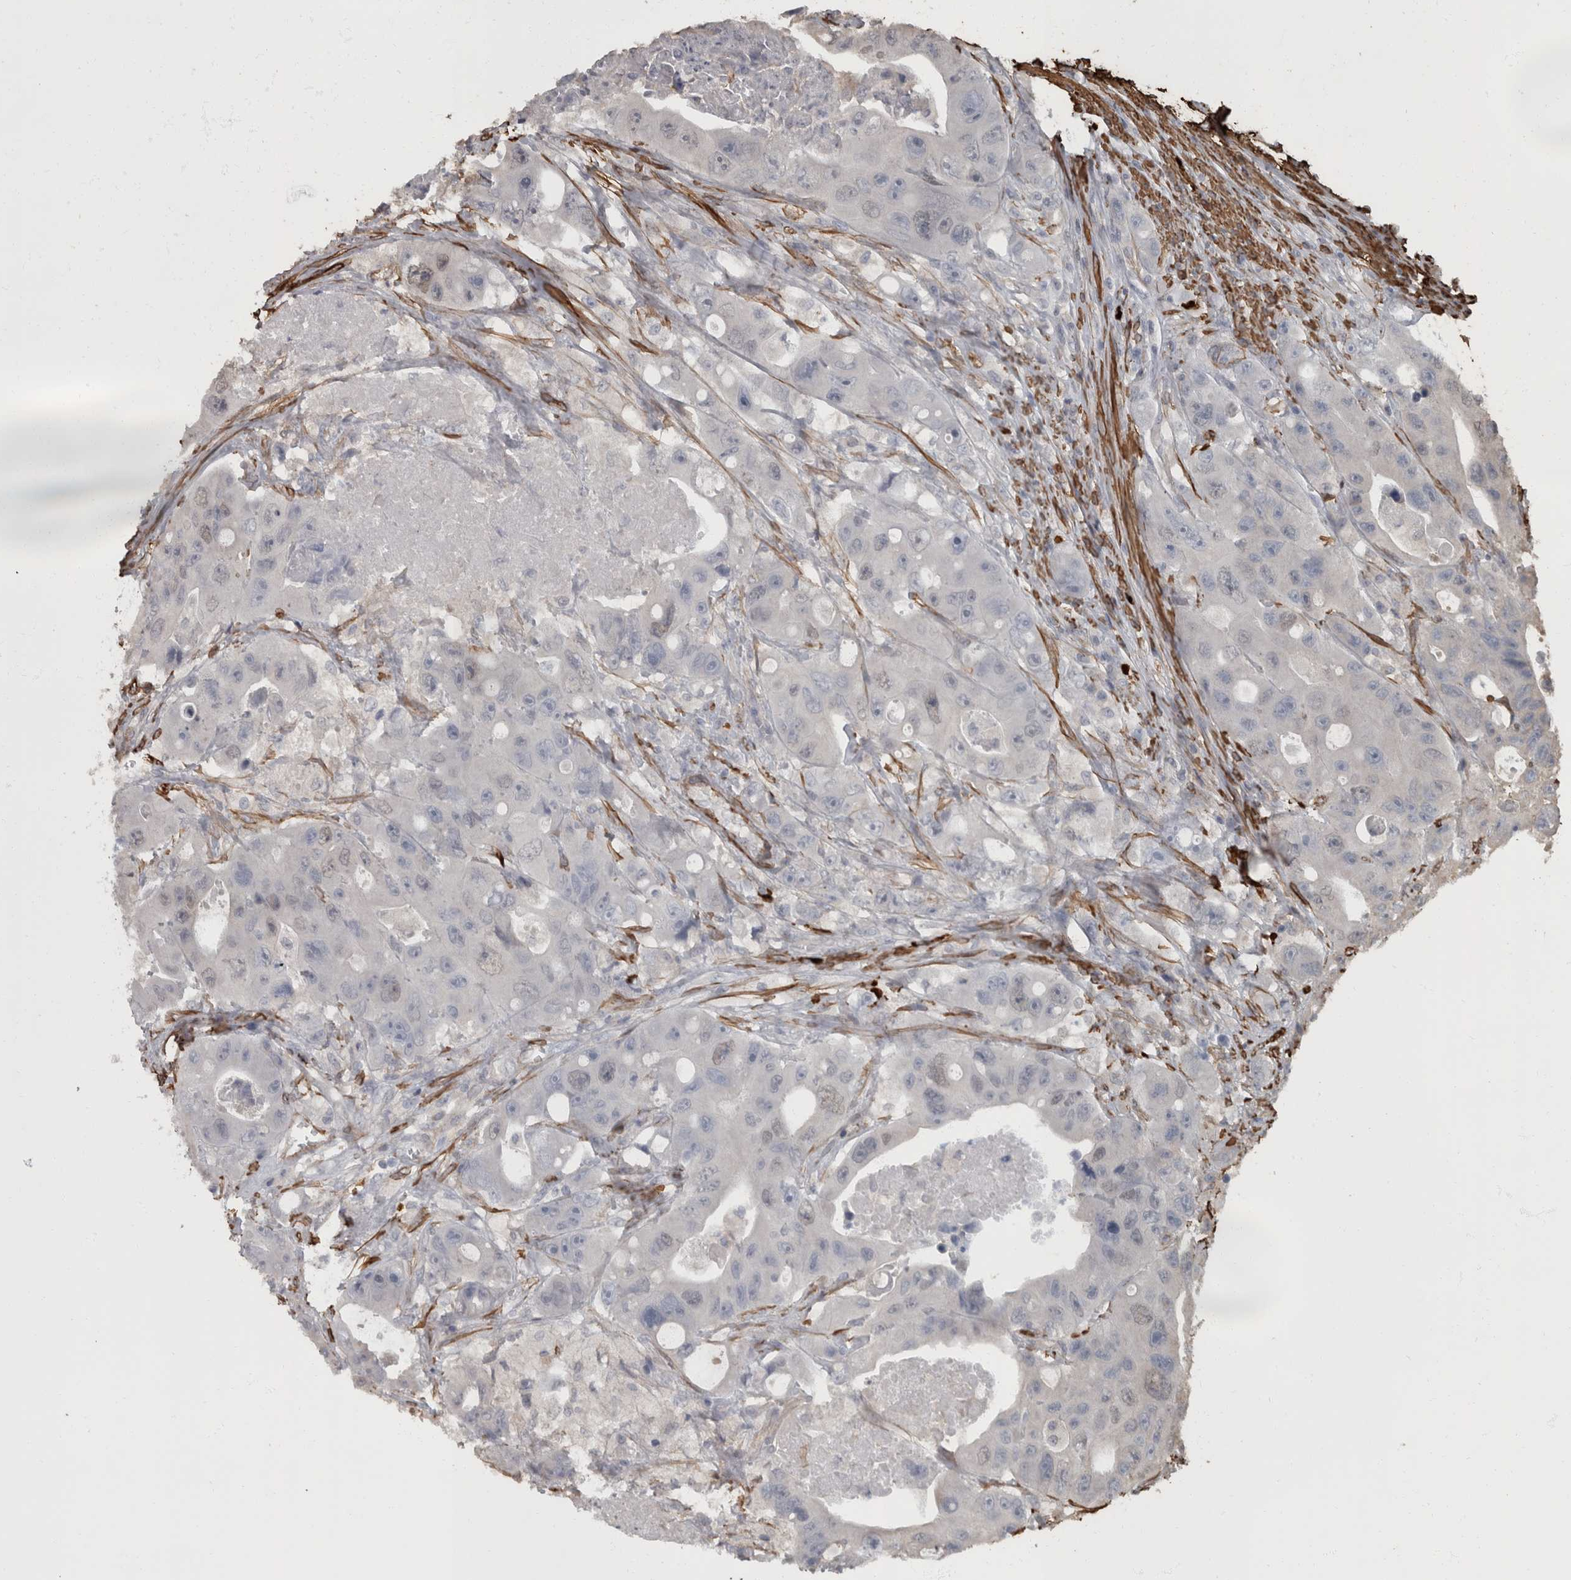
{"staining": {"intensity": "negative", "quantity": "none", "location": "none"}, "tissue": "colorectal cancer", "cell_type": "Tumor cells", "image_type": "cancer", "snomed": [{"axis": "morphology", "description": "Adenocarcinoma, NOS"}, {"axis": "topography", "description": "Colon"}], "caption": "This histopathology image is of colorectal cancer (adenocarcinoma) stained with immunohistochemistry (IHC) to label a protein in brown with the nuclei are counter-stained blue. There is no positivity in tumor cells.", "gene": "MASTL", "patient": {"sex": "female", "age": 46}}